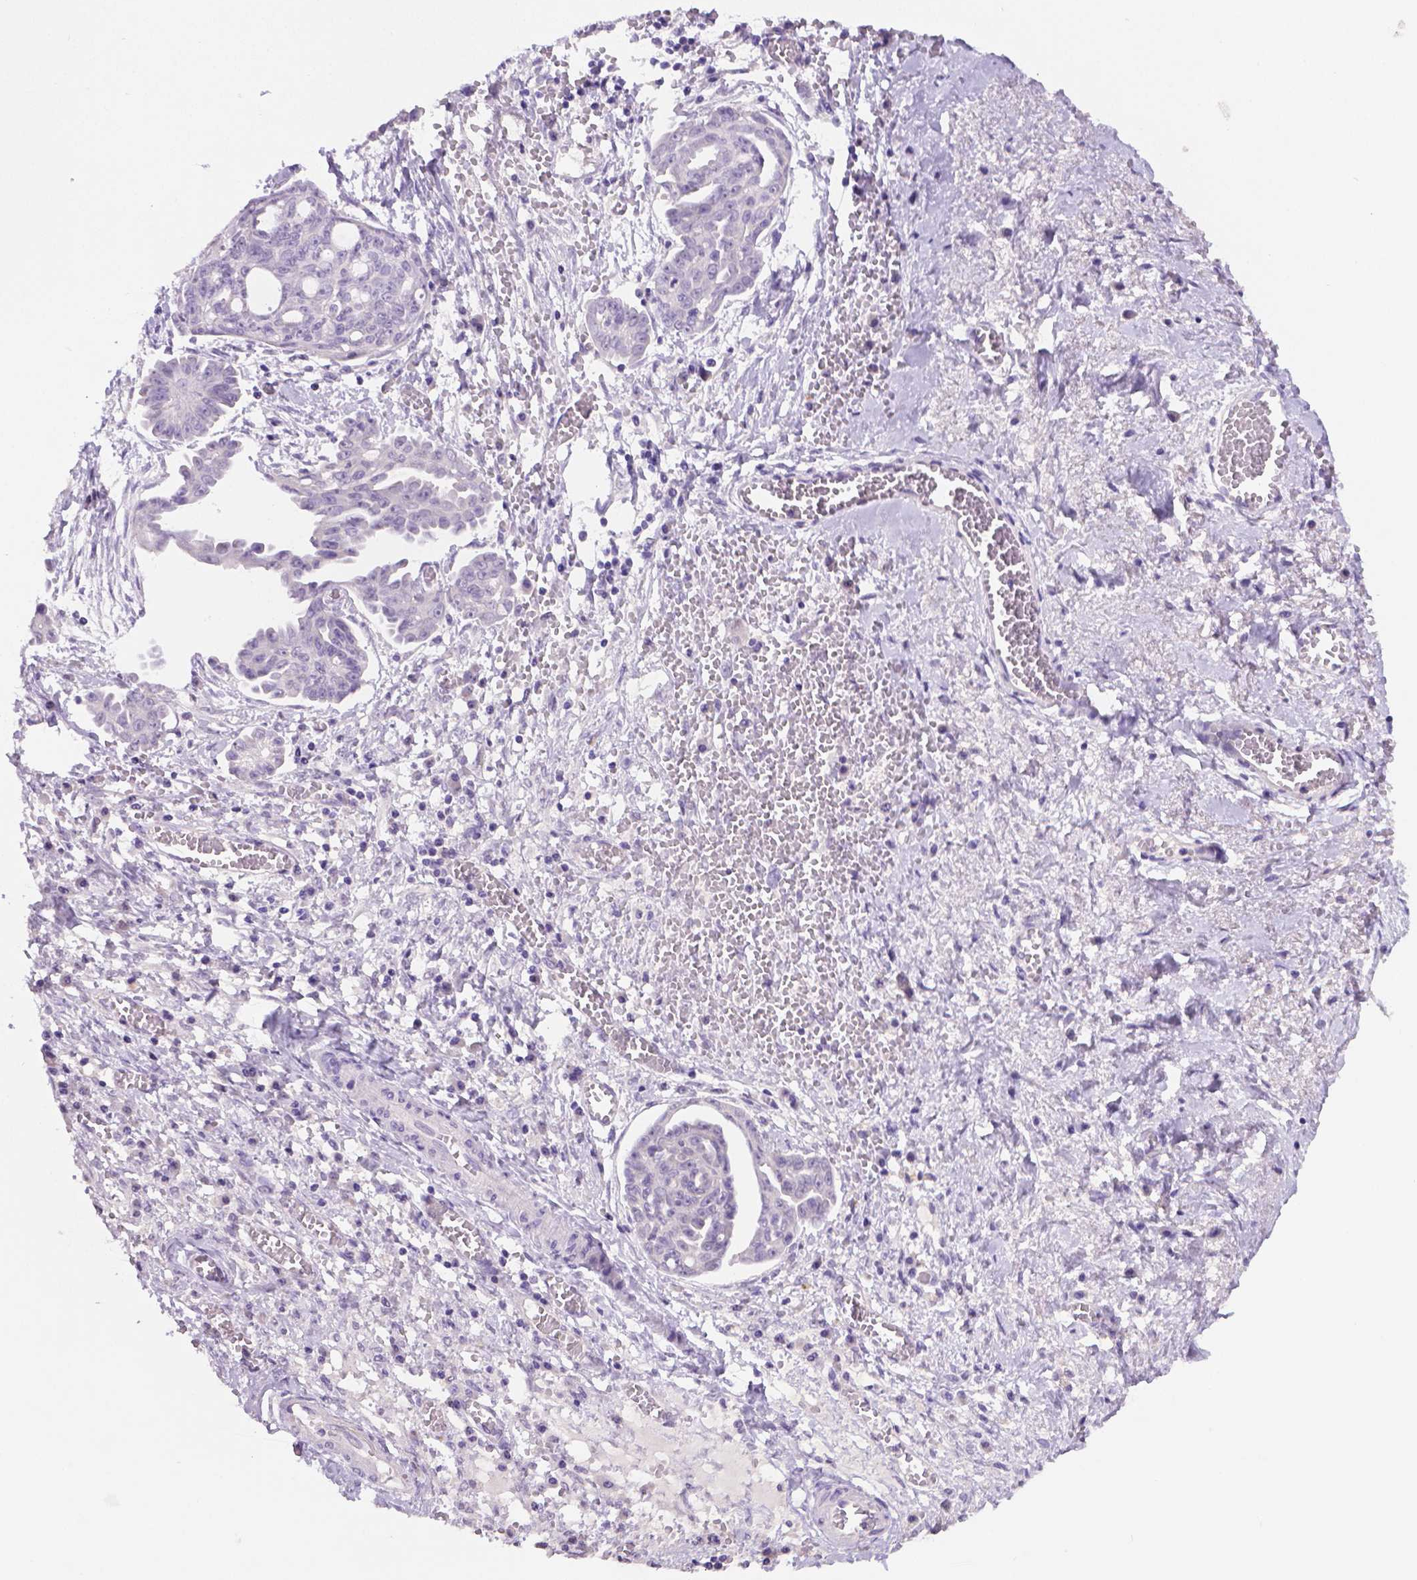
{"staining": {"intensity": "negative", "quantity": "none", "location": "none"}, "tissue": "ovarian cancer", "cell_type": "Tumor cells", "image_type": "cancer", "snomed": [{"axis": "morphology", "description": "Cystadenocarcinoma, serous, NOS"}, {"axis": "topography", "description": "Ovary"}], "caption": "The micrograph displays no staining of tumor cells in ovarian cancer (serous cystadenocarcinoma). (IHC, brightfield microscopy, high magnification).", "gene": "TNNI2", "patient": {"sex": "female", "age": 71}}